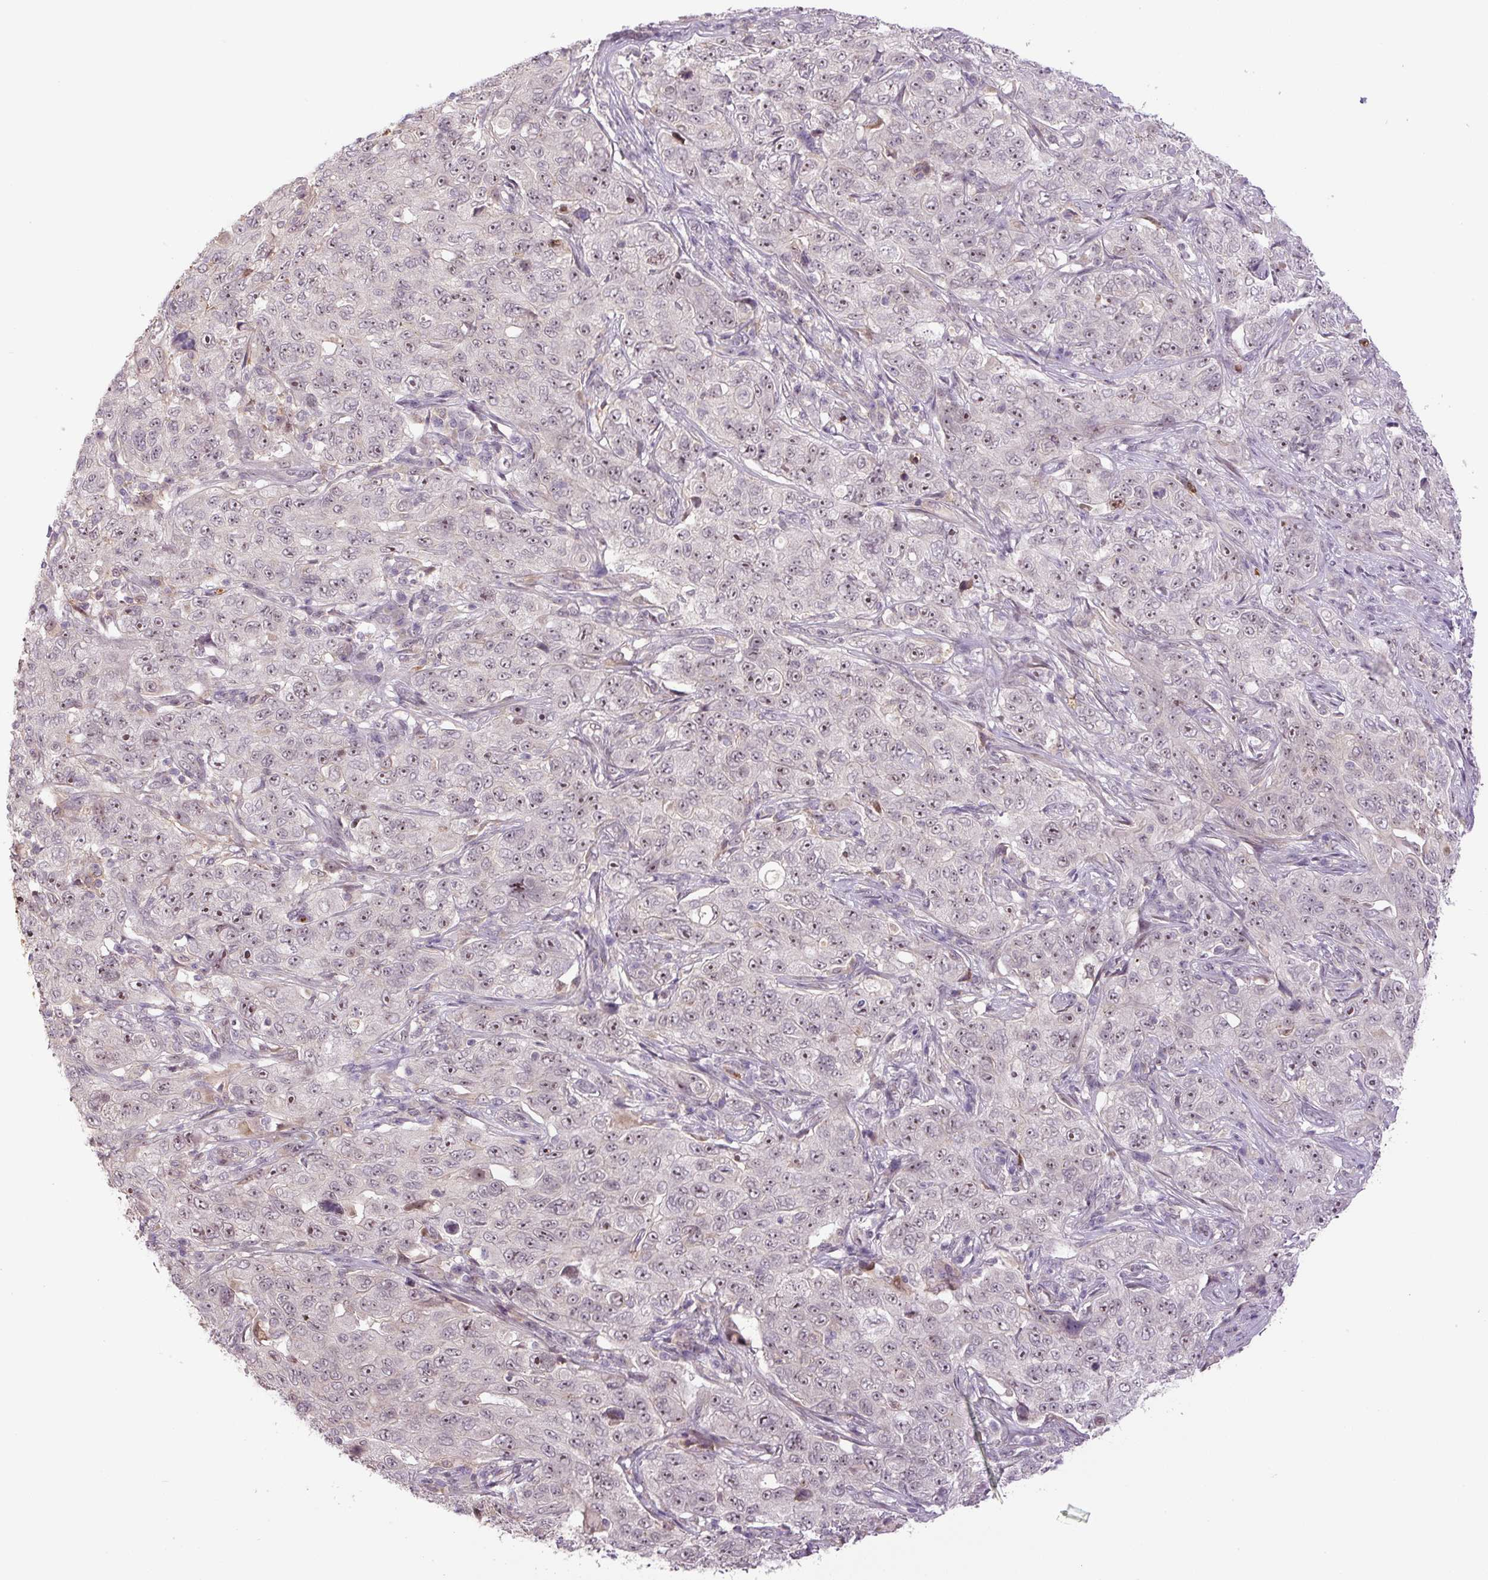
{"staining": {"intensity": "weak", "quantity": ">75%", "location": "nuclear"}, "tissue": "pancreatic cancer", "cell_type": "Tumor cells", "image_type": "cancer", "snomed": [{"axis": "morphology", "description": "Adenocarcinoma, NOS"}, {"axis": "topography", "description": "Pancreas"}], "caption": "Pancreatic cancer tissue shows weak nuclear staining in approximately >75% of tumor cells, visualized by immunohistochemistry.", "gene": "SGF29", "patient": {"sex": "male", "age": 68}}